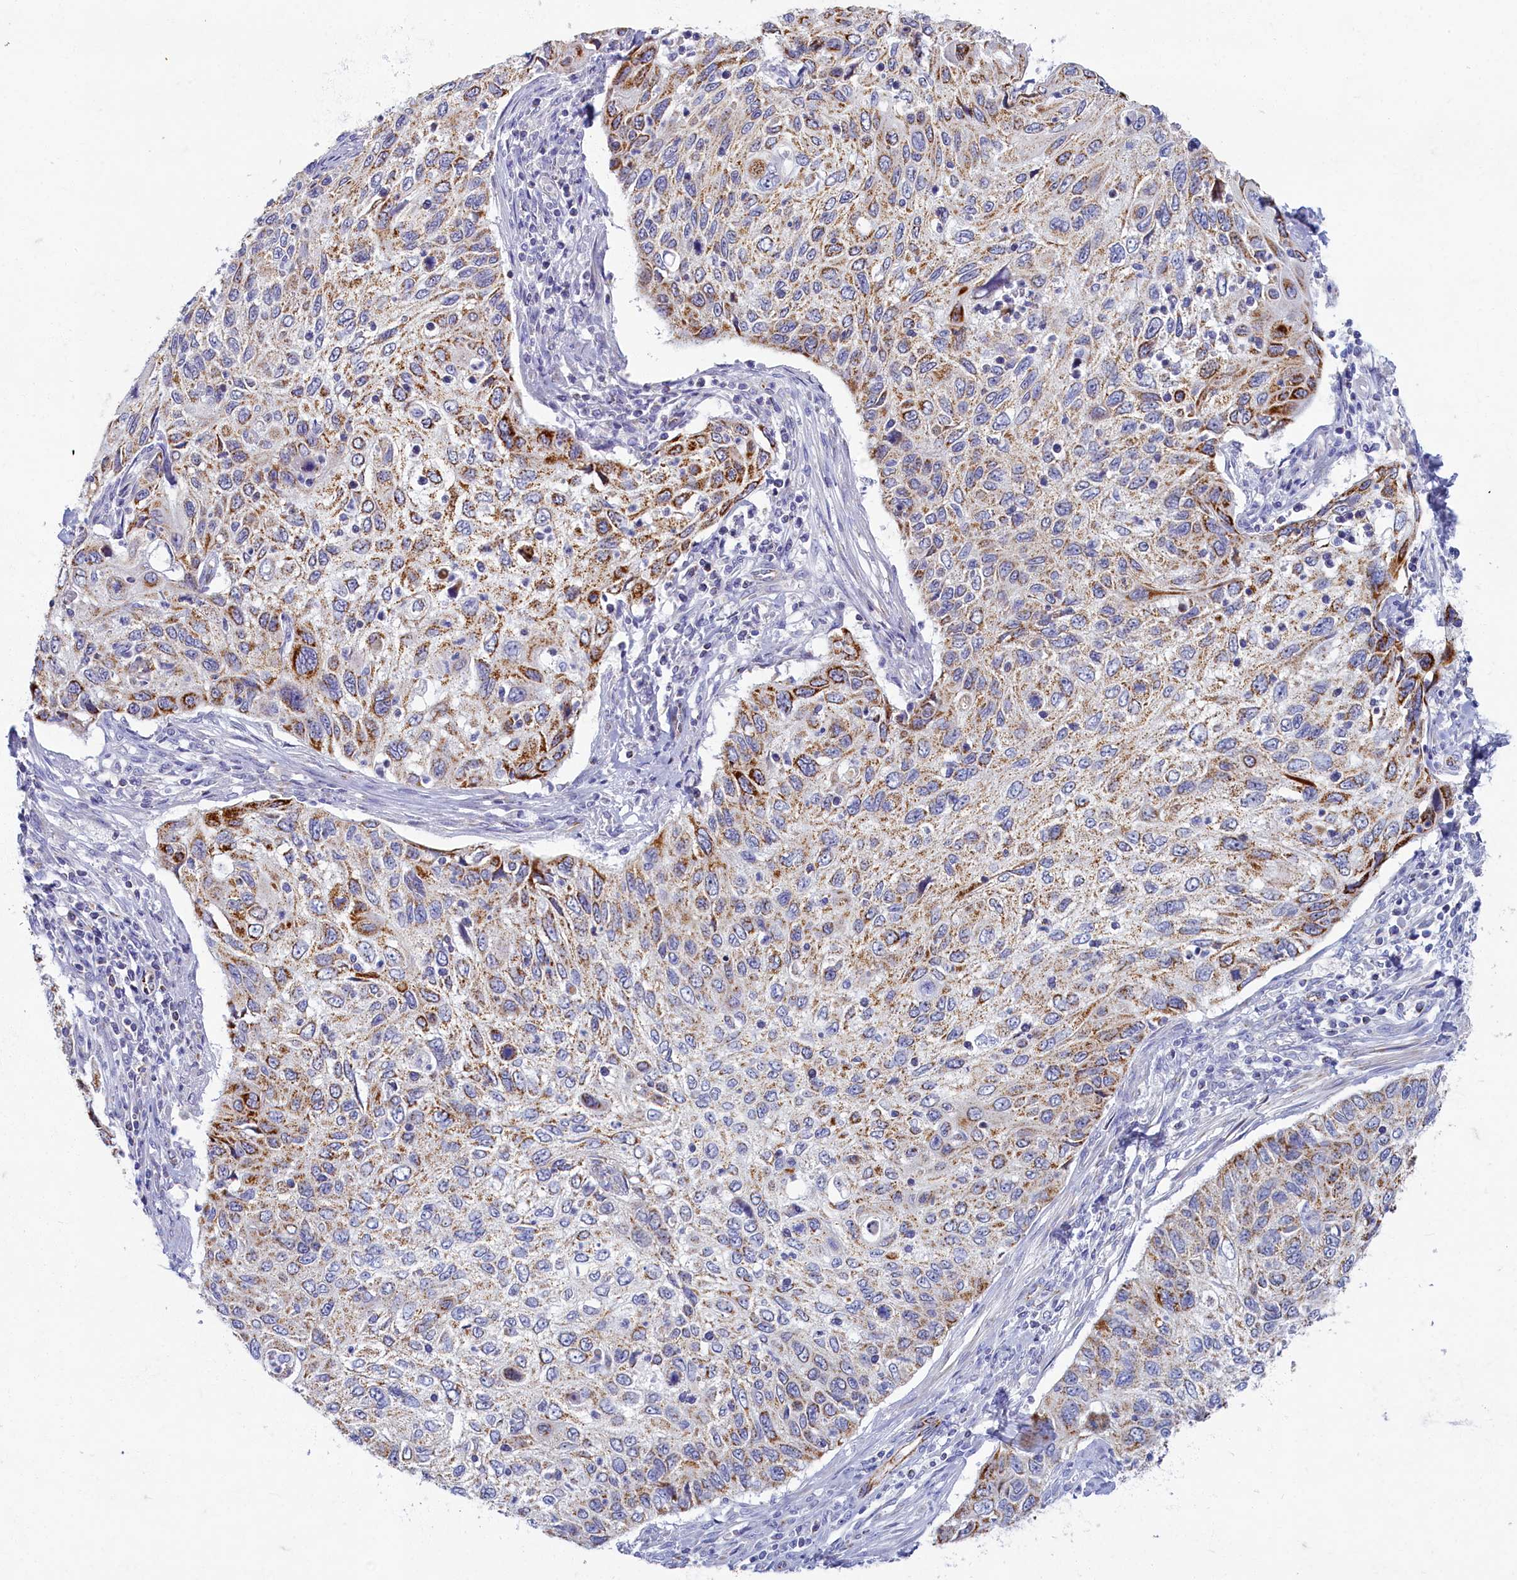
{"staining": {"intensity": "moderate", "quantity": ">75%", "location": "cytoplasmic/membranous"}, "tissue": "cervical cancer", "cell_type": "Tumor cells", "image_type": "cancer", "snomed": [{"axis": "morphology", "description": "Squamous cell carcinoma, NOS"}, {"axis": "topography", "description": "Cervix"}], "caption": "High-magnification brightfield microscopy of cervical cancer (squamous cell carcinoma) stained with DAB (brown) and counterstained with hematoxylin (blue). tumor cells exhibit moderate cytoplasmic/membranous staining is identified in about>75% of cells. (IHC, brightfield microscopy, high magnification).", "gene": "OCIAD2", "patient": {"sex": "female", "age": 70}}